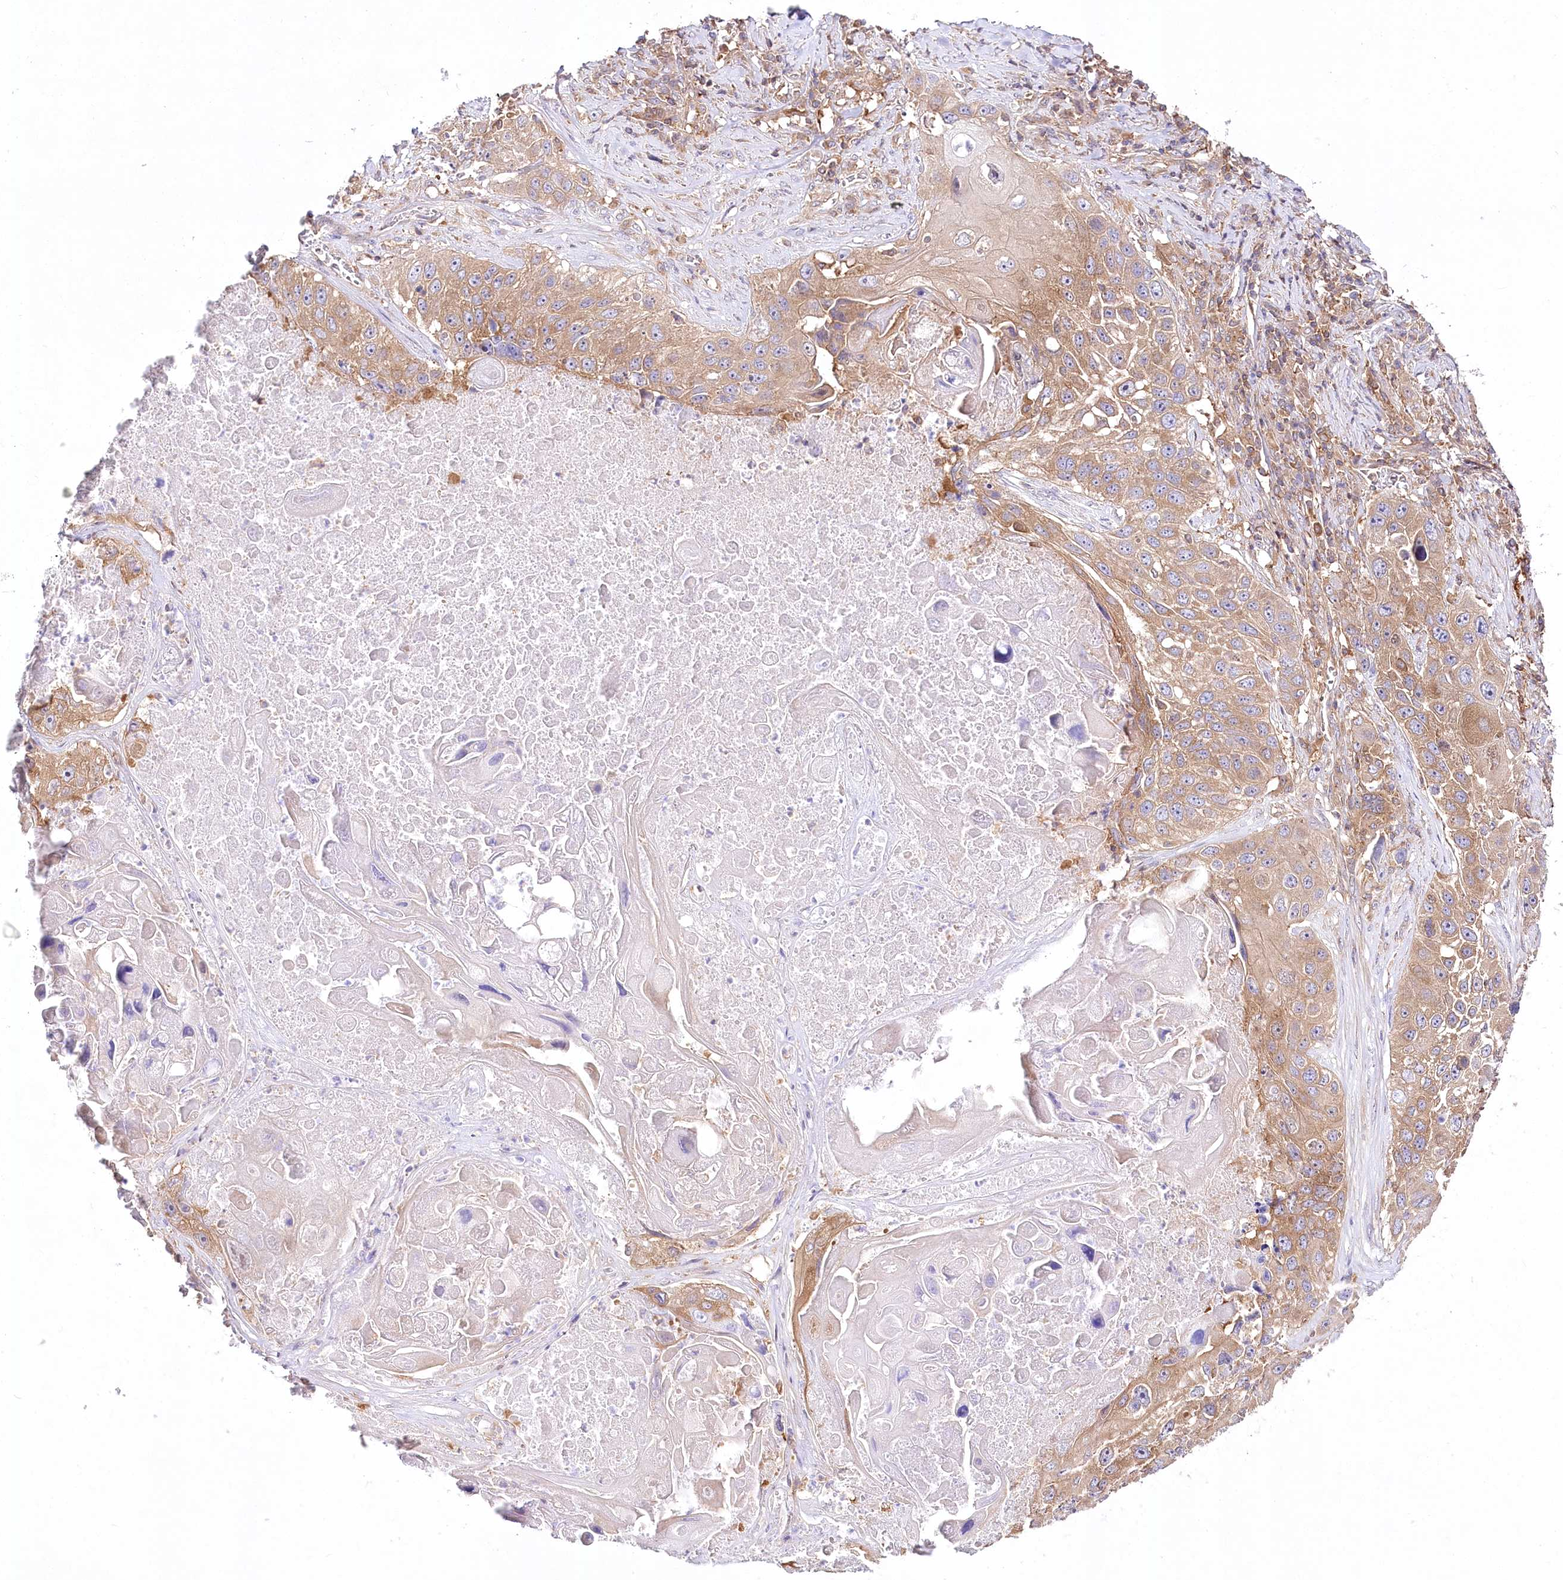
{"staining": {"intensity": "weak", "quantity": ">75%", "location": "cytoplasmic/membranous"}, "tissue": "lung cancer", "cell_type": "Tumor cells", "image_type": "cancer", "snomed": [{"axis": "morphology", "description": "Squamous cell carcinoma, NOS"}, {"axis": "topography", "description": "Lung"}], "caption": "Immunohistochemical staining of human lung cancer (squamous cell carcinoma) shows low levels of weak cytoplasmic/membranous protein staining in approximately >75% of tumor cells. The protein of interest is stained brown, and the nuclei are stained in blue (DAB (3,3'-diaminobenzidine) IHC with brightfield microscopy, high magnification).", "gene": "ABRAXAS2", "patient": {"sex": "male", "age": 61}}